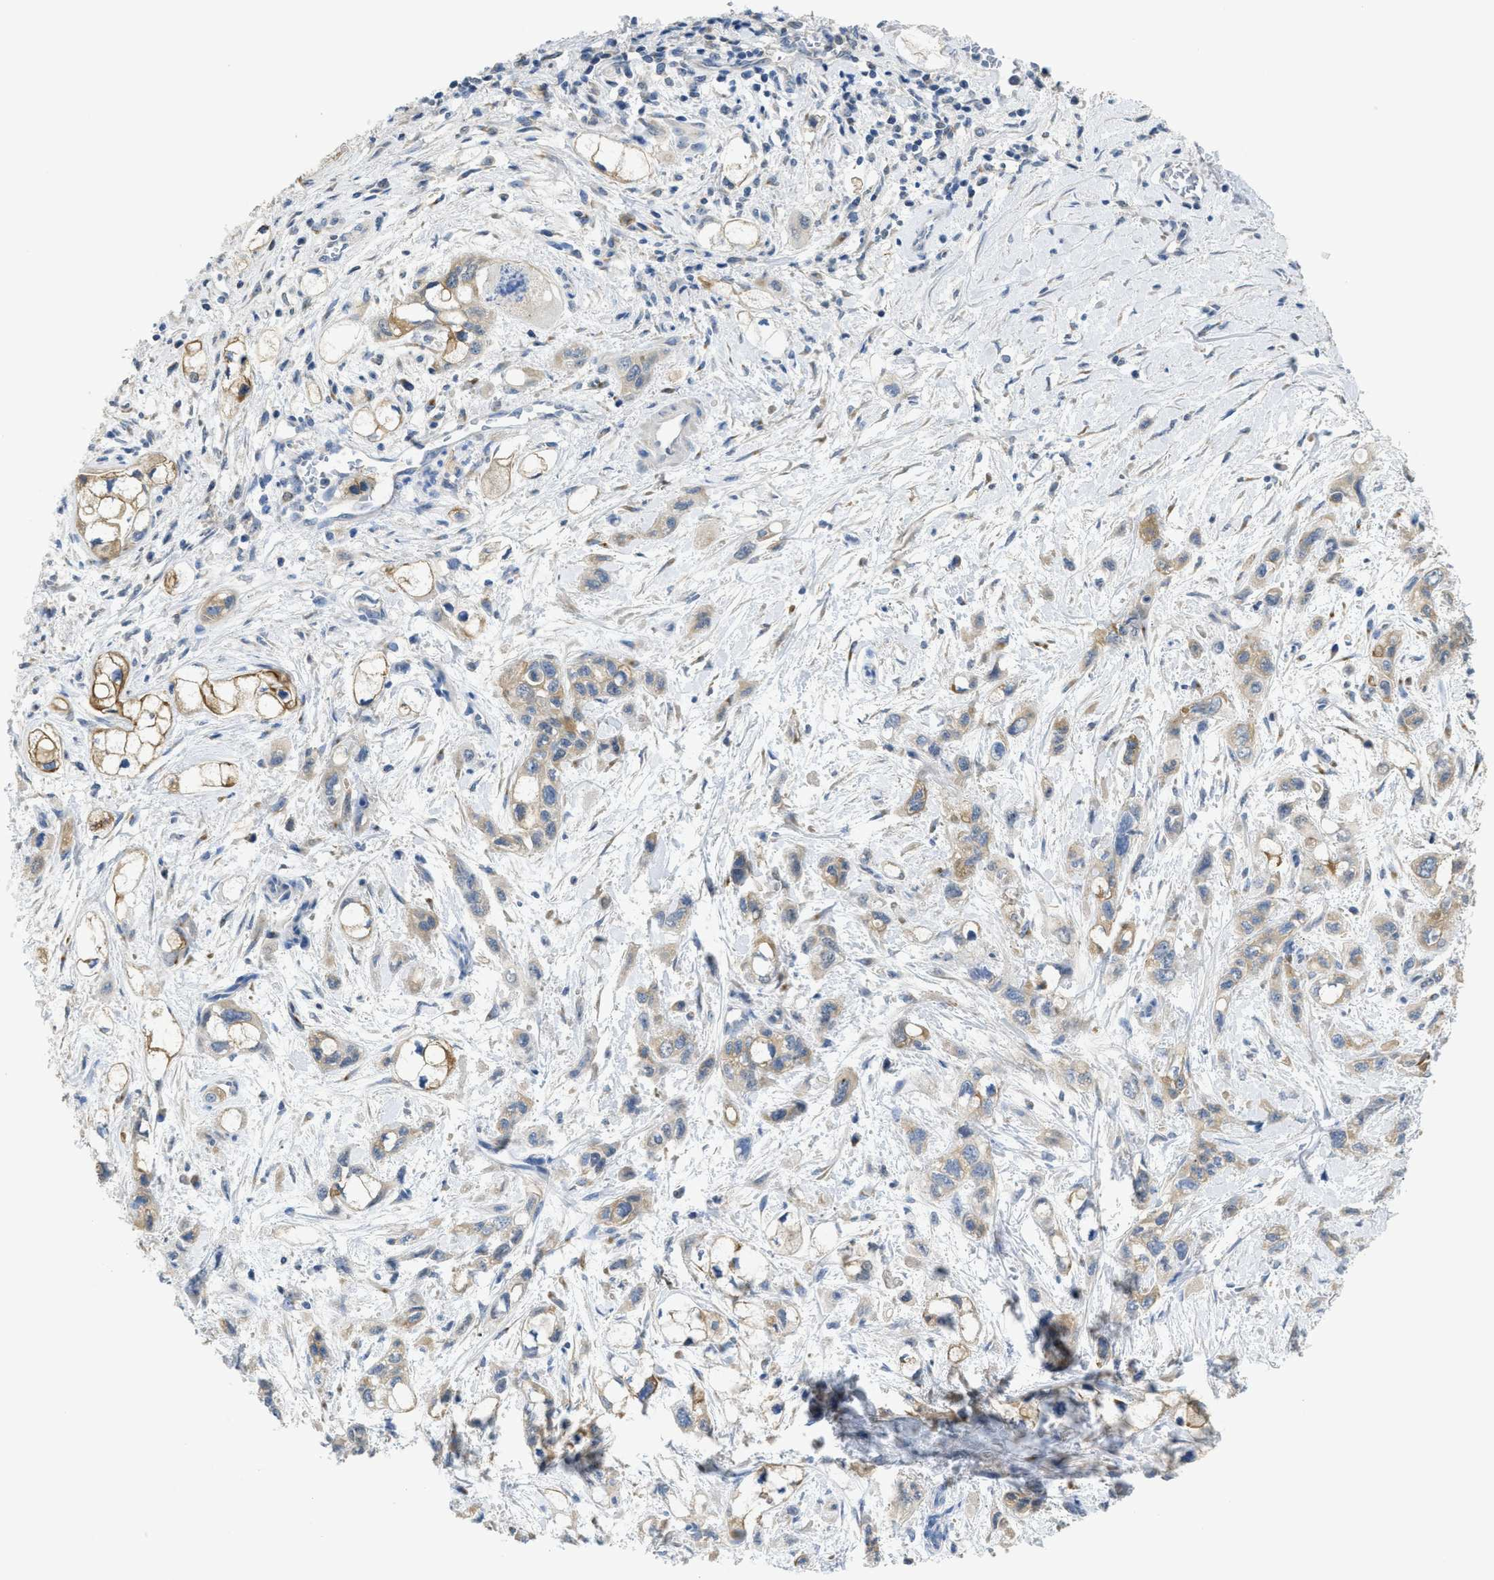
{"staining": {"intensity": "weak", "quantity": ">75%", "location": "cytoplasmic/membranous"}, "tissue": "pancreatic cancer", "cell_type": "Tumor cells", "image_type": "cancer", "snomed": [{"axis": "morphology", "description": "Adenocarcinoma, NOS"}, {"axis": "topography", "description": "Pancreas"}], "caption": "Human adenocarcinoma (pancreatic) stained with a protein marker displays weak staining in tumor cells.", "gene": "SFXN2", "patient": {"sex": "male", "age": 74}}